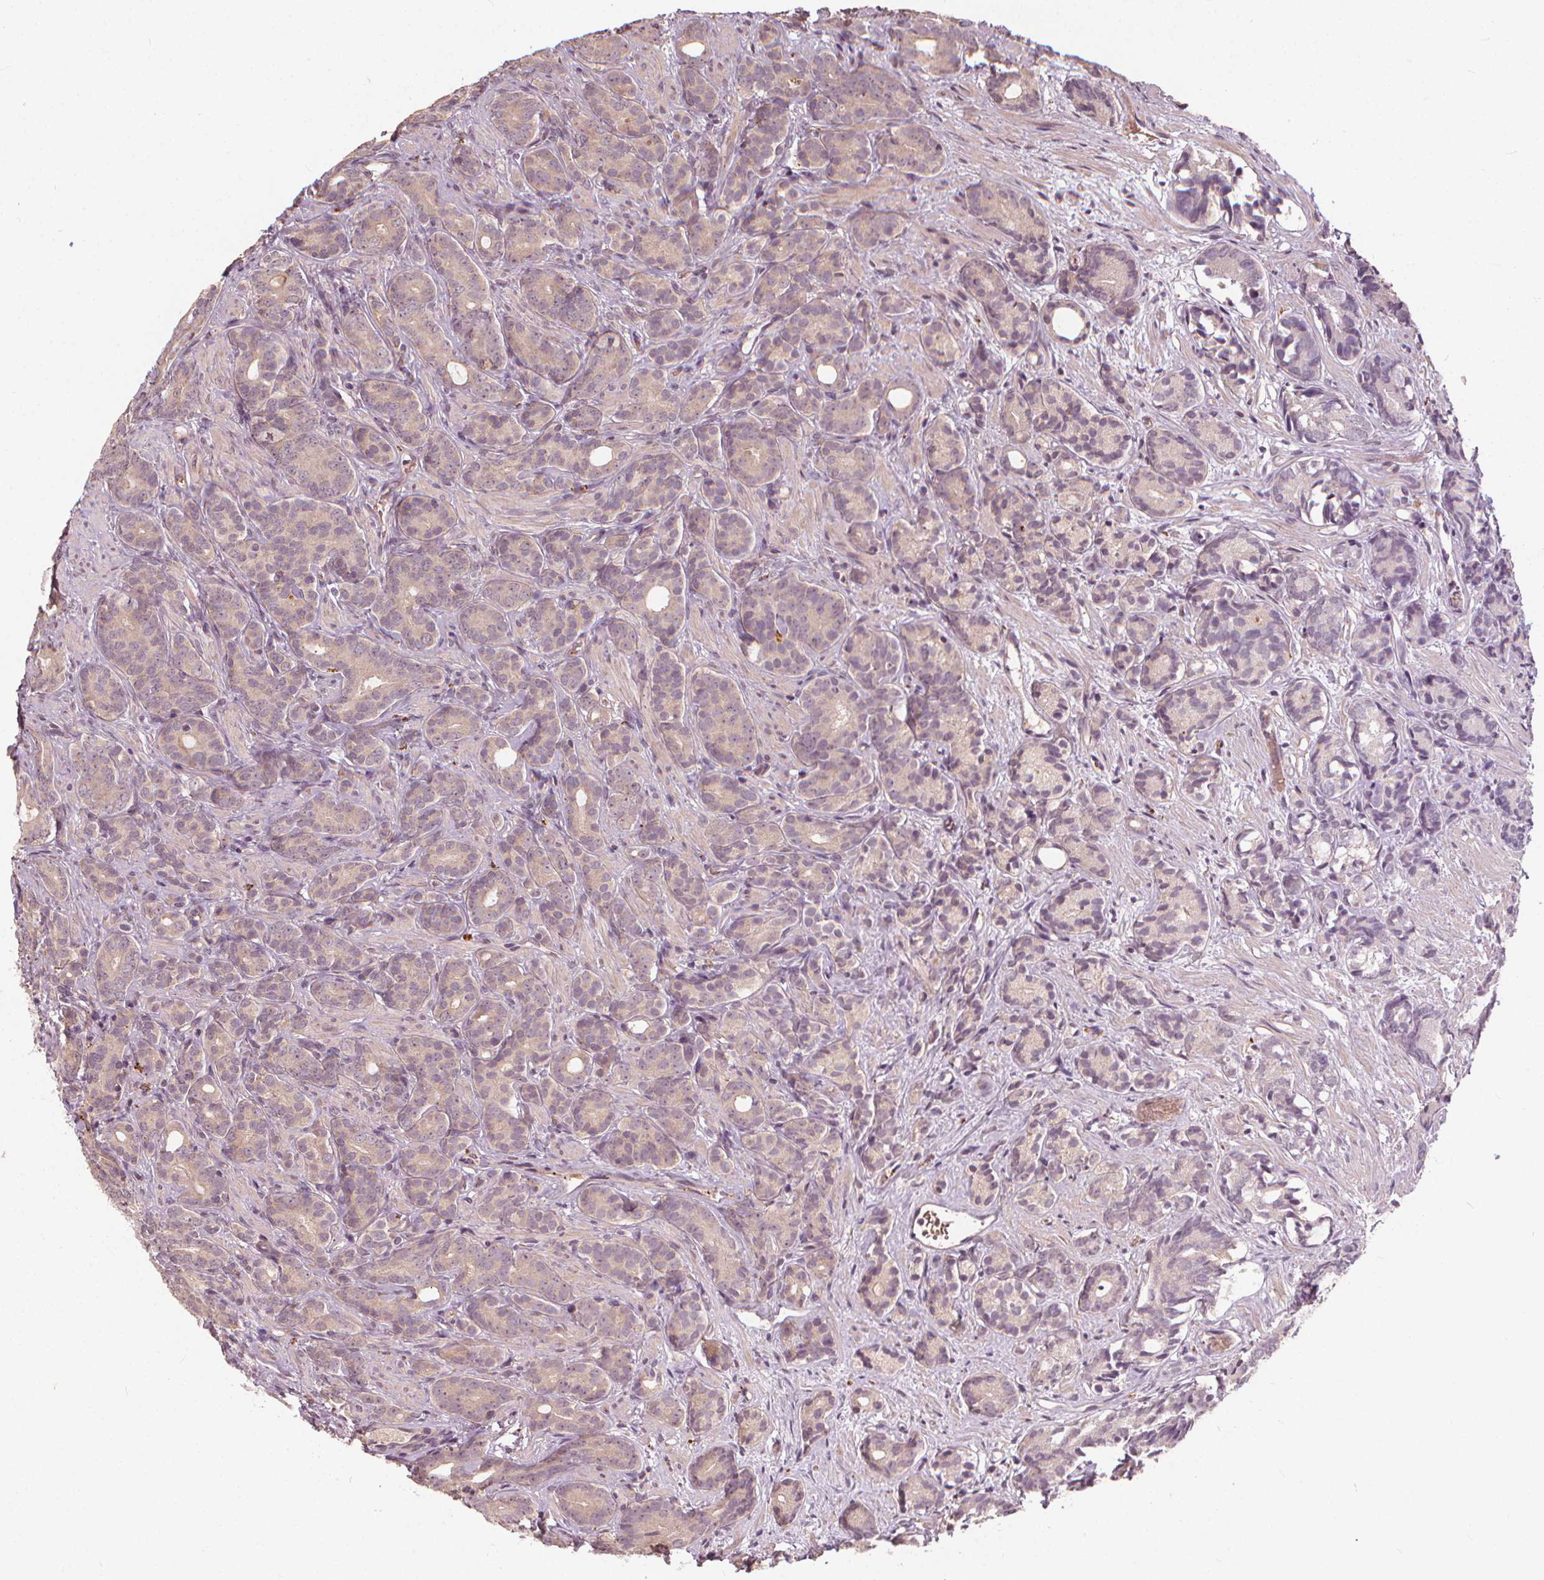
{"staining": {"intensity": "weak", "quantity": "<25%", "location": "cytoplasmic/membranous,nuclear"}, "tissue": "prostate cancer", "cell_type": "Tumor cells", "image_type": "cancer", "snomed": [{"axis": "morphology", "description": "Adenocarcinoma, High grade"}, {"axis": "topography", "description": "Prostate"}], "caption": "Micrograph shows no significant protein positivity in tumor cells of adenocarcinoma (high-grade) (prostate).", "gene": "IPO13", "patient": {"sex": "male", "age": 84}}